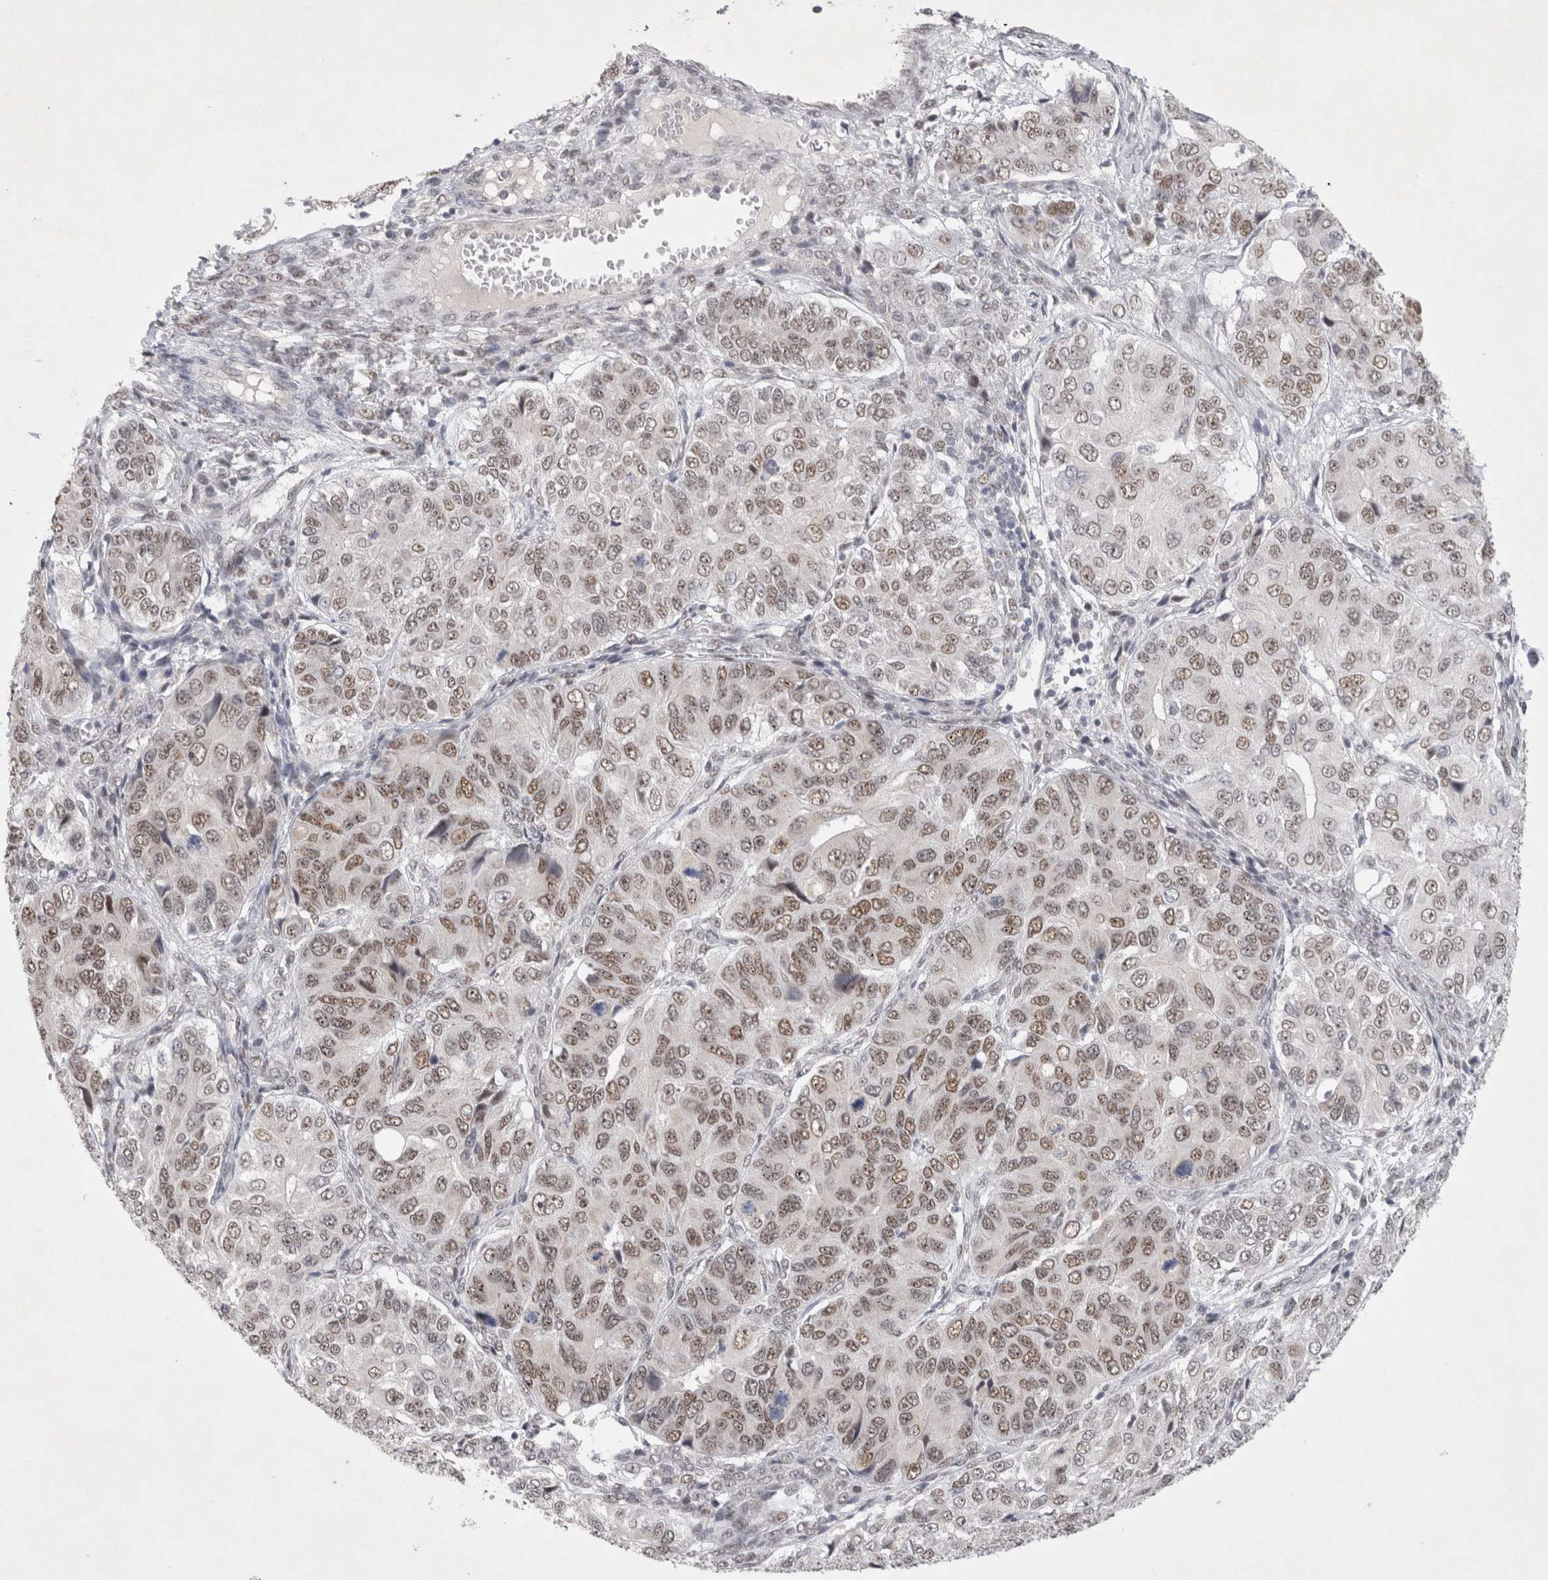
{"staining": {"intensity": "moderate", "quantity": ">75%", "location": "nuclear"}, "tissue": "ovarian cancer", "cell_type": "Tumor cells", "image_type": "cancer", "snomed": [{"axis": "morphology", "description": "Carcinoma, endometroid"}, {"axis": "topography", "description": "Ovary"}], "caption": "Immunohistochemical staining of ovarian endometroid carcinoma shows medium levels of moderate nuclear protein staining in approximately >75% of tumor cells.", "gene": "RECQL4", "patient": {"sex": "female", "age": 51}}